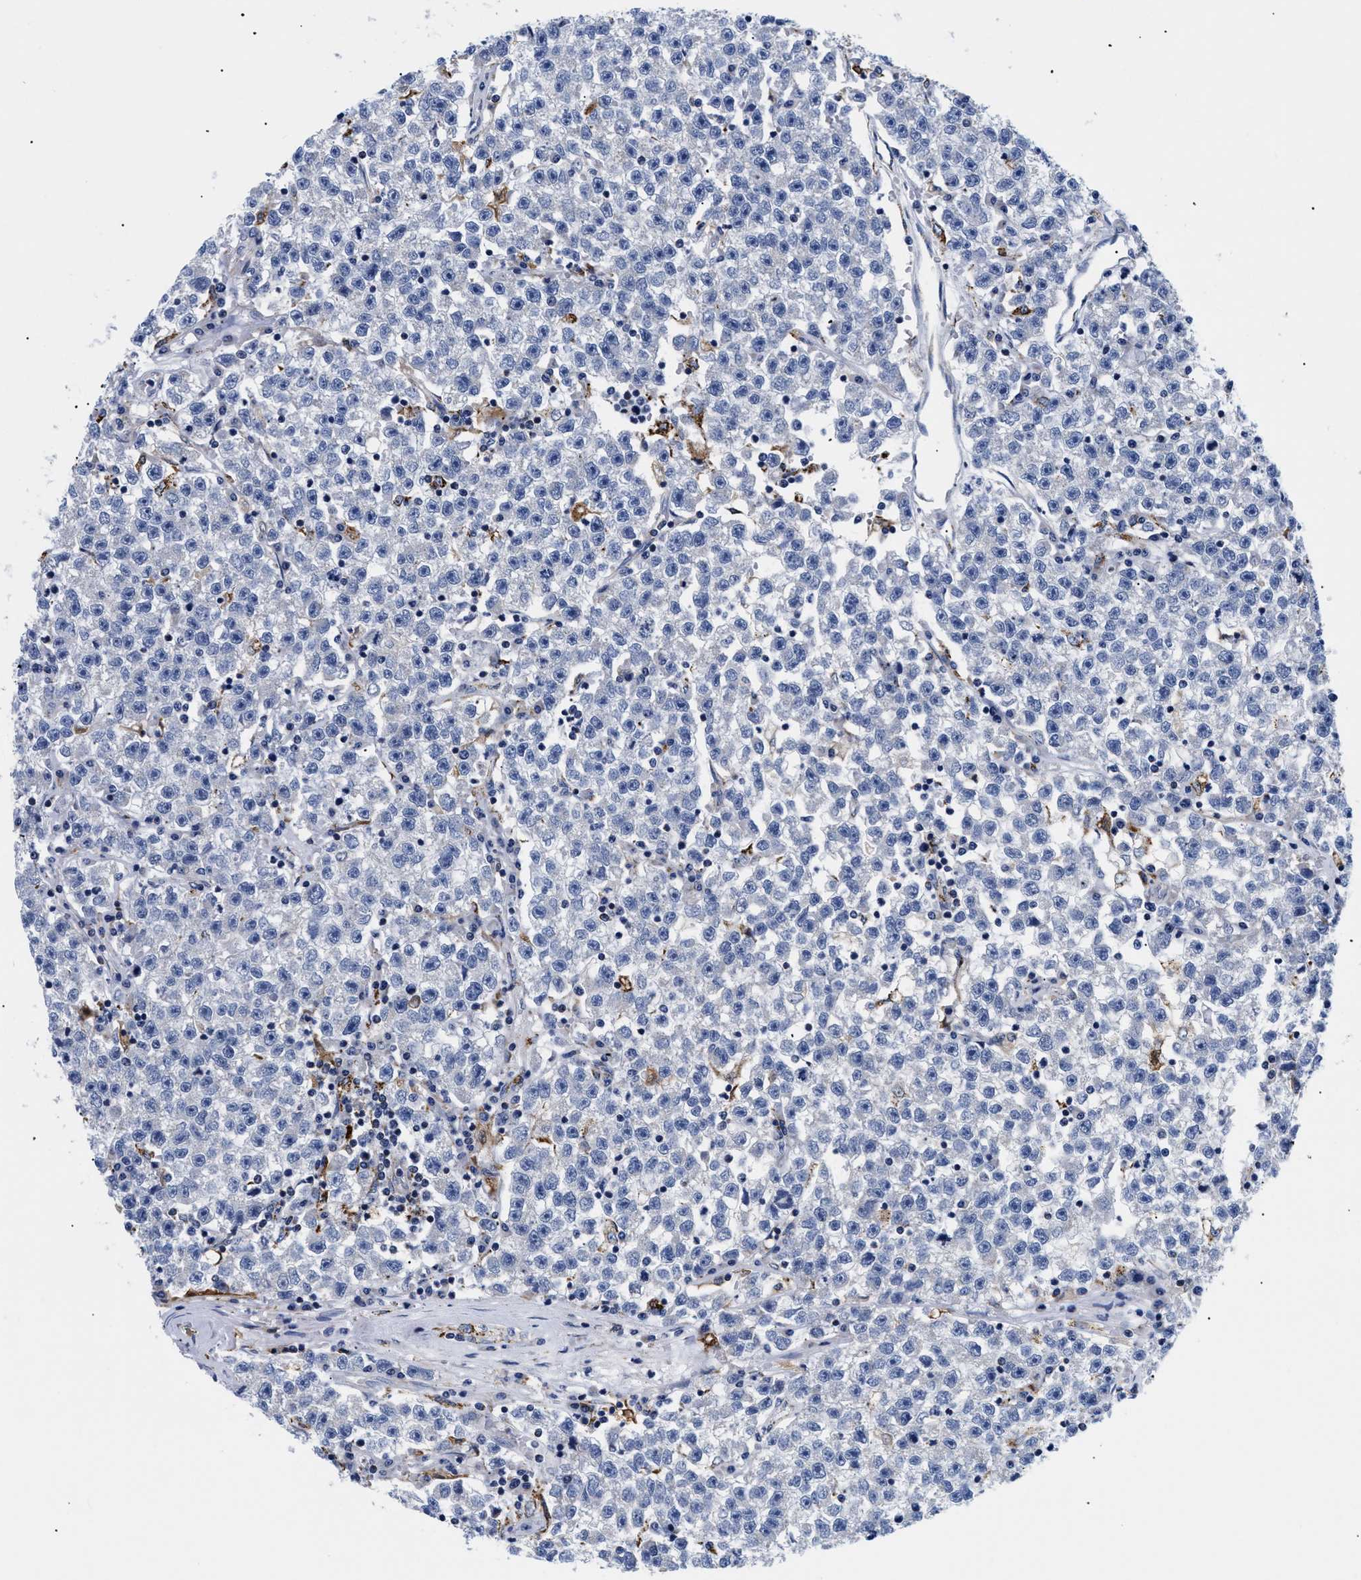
{"staining": {"intensity": "negative", "quantity": "none", "location": "none"}, "tissue": "testis cancer", "cell_type": "Tumor cells", "image_type": "cancer", "snomed": [{"axis": "morphology", "description": "Seminoma, NOS"}, {"axis": "topography", "description": "Testis"}], "caption": "The image demonstrates no significant expression in tumor cells of testis seminoma.", "gene": "GPR149", "patient": {"sex": "male", "age": 22}}